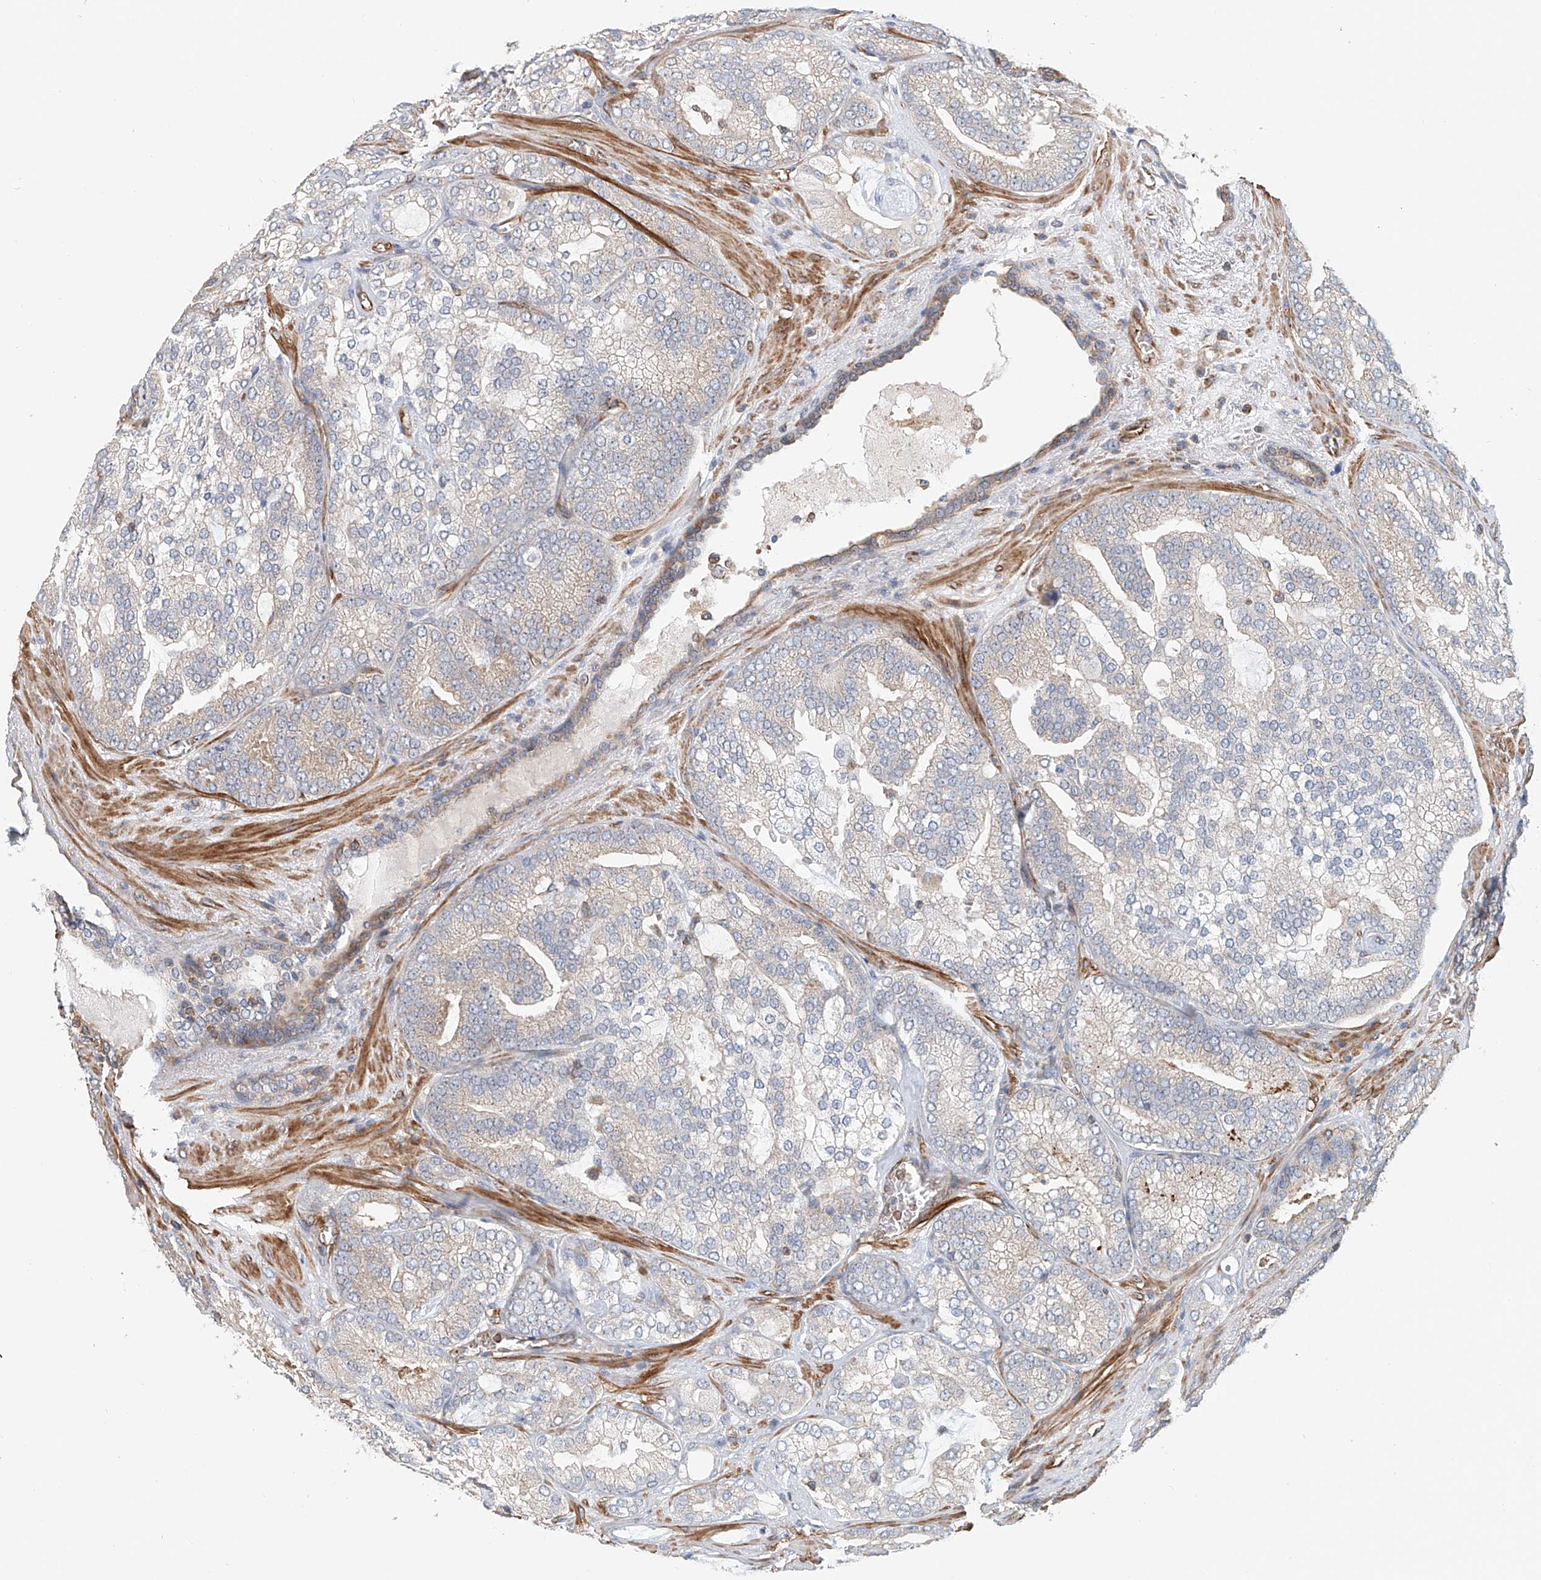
{"staining": {"intensity": "negative", "quantity": "none", "location": "none"}, "tissue": "prostate cancer", "cell_type": "Tumor cells", "image_type": "cancer", "snomed": [{"axis": "morphology", "description": "Normal morphology"}, {"axis": "morphology", "description": "Adenocarcinoma, Low grade"}, {"axis": "topography", "description": "Prostate"}], "caption": "IHC of human prostate cancer shows no staining in tumor cells.", "gene": "FRYL", "patient": {"sex": "male", "age": 72}}